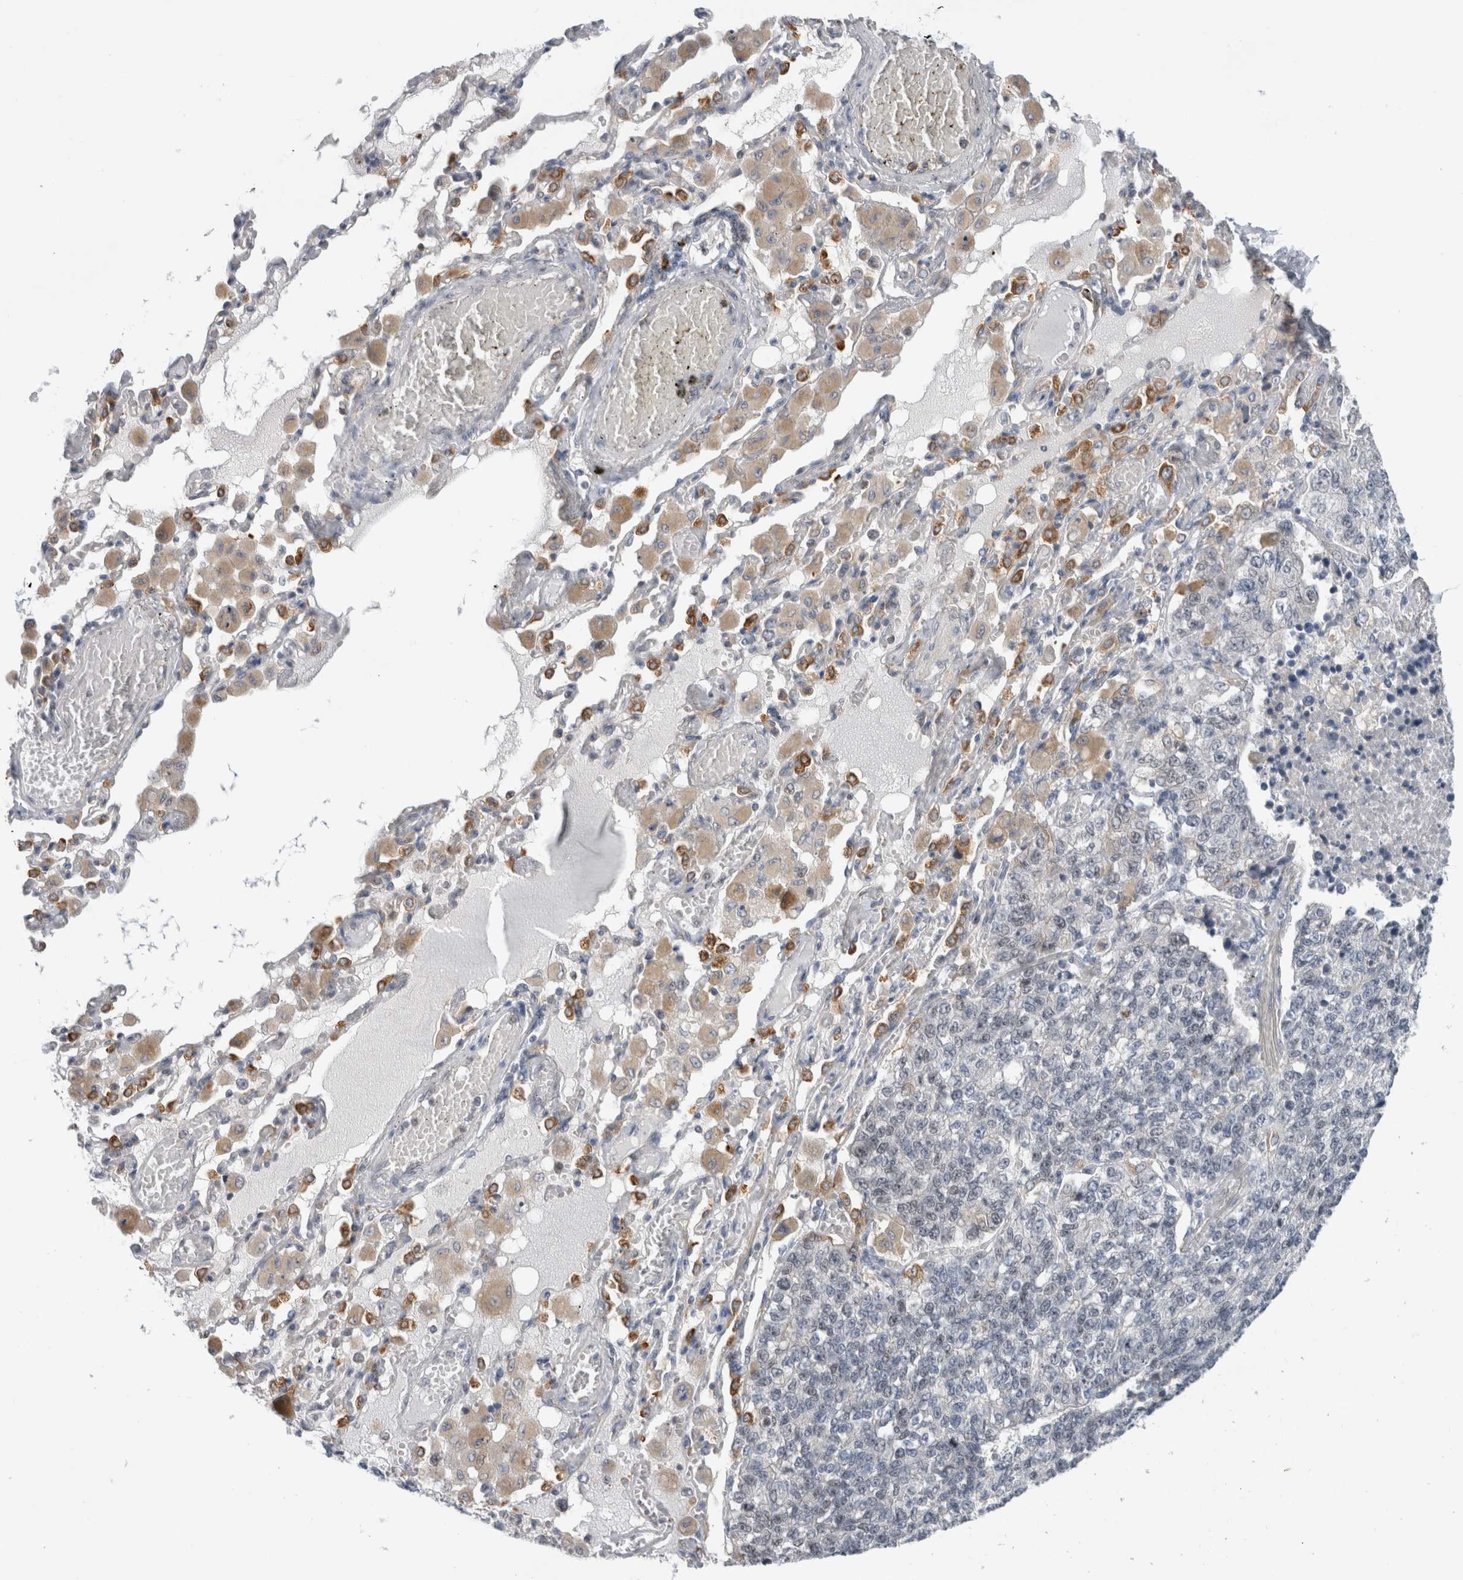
{"staining": {"intensity": "negative", "quantity": "none", "location": "none"}, "tissue": "lung cancer", "cell_type": "Tumor cells", "image_type": "cancer", "snomed": [{"axis": "morphology", "description": "Adenocarcinoma, NOS"}, {"axis": "topography", "description": "Lung"}], "caption": "Immunohistochemical staining of human adenocarcinoma (lung) demonstrates no significant positivity in tumor cells. (Stains: DAB immunohistochemistry with hematoxylin counter stain, Microscopy: brightfield microscopy at high magnification).", "gene": "SYTL5", "patient": {"sex": "male", "age": 49}}